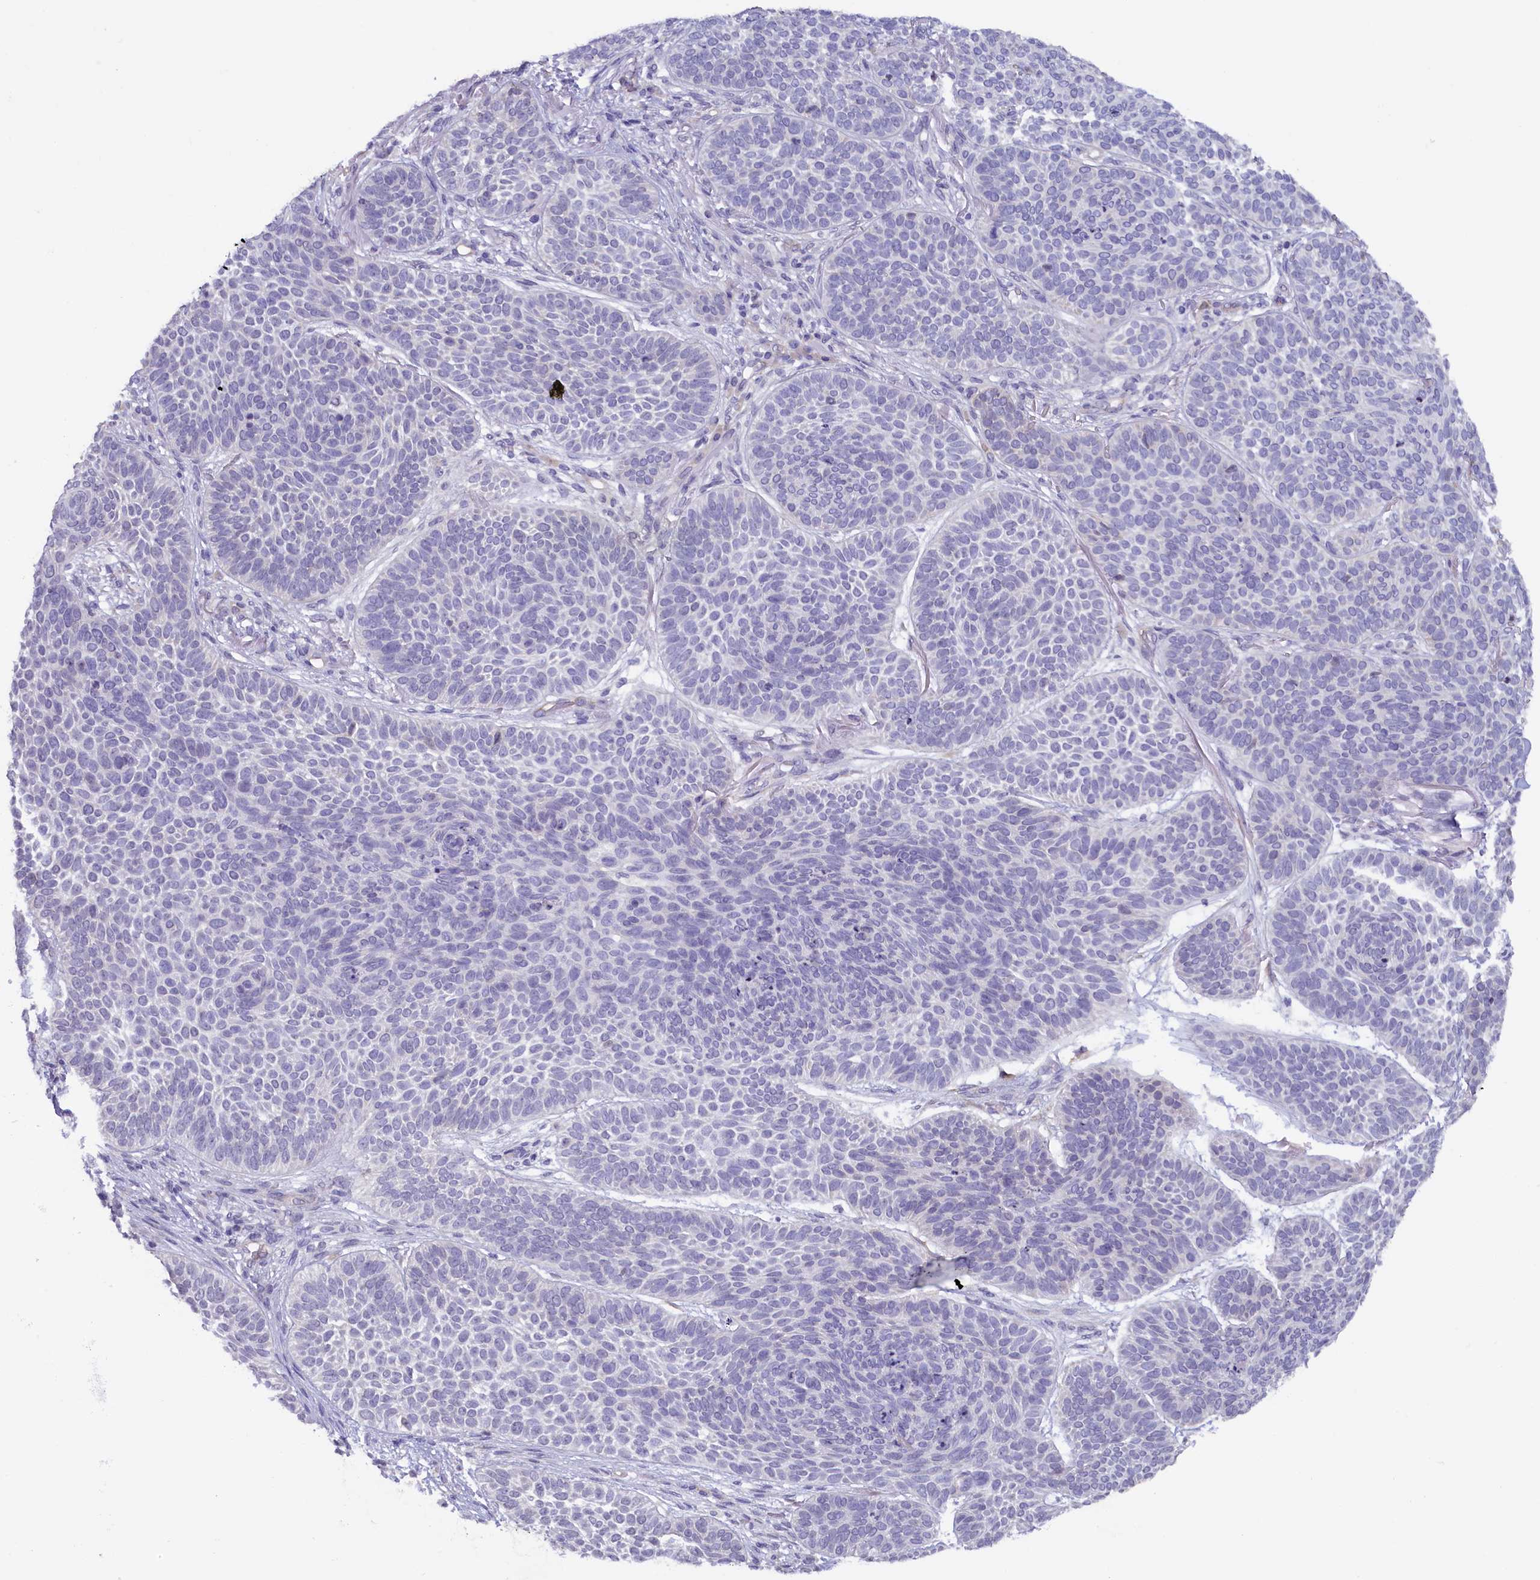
{"staining": {"intensity": "negative", "quantity": "none", "location": "none"}, "tissue": "skin cancer", "cell_type": "Tumor cells", "image_type": "cancer", "snomed": [{"axis": "morphology", "description": "Basal cell carcinoma"}, {"axis": "topography", "description": "Skin"}], "caption": "Tumor cells show no significant protein staining in skin basal cell carcinoma.", "gene": "ZSWIM4", "patient": {"sex": "male", "age": 85}}